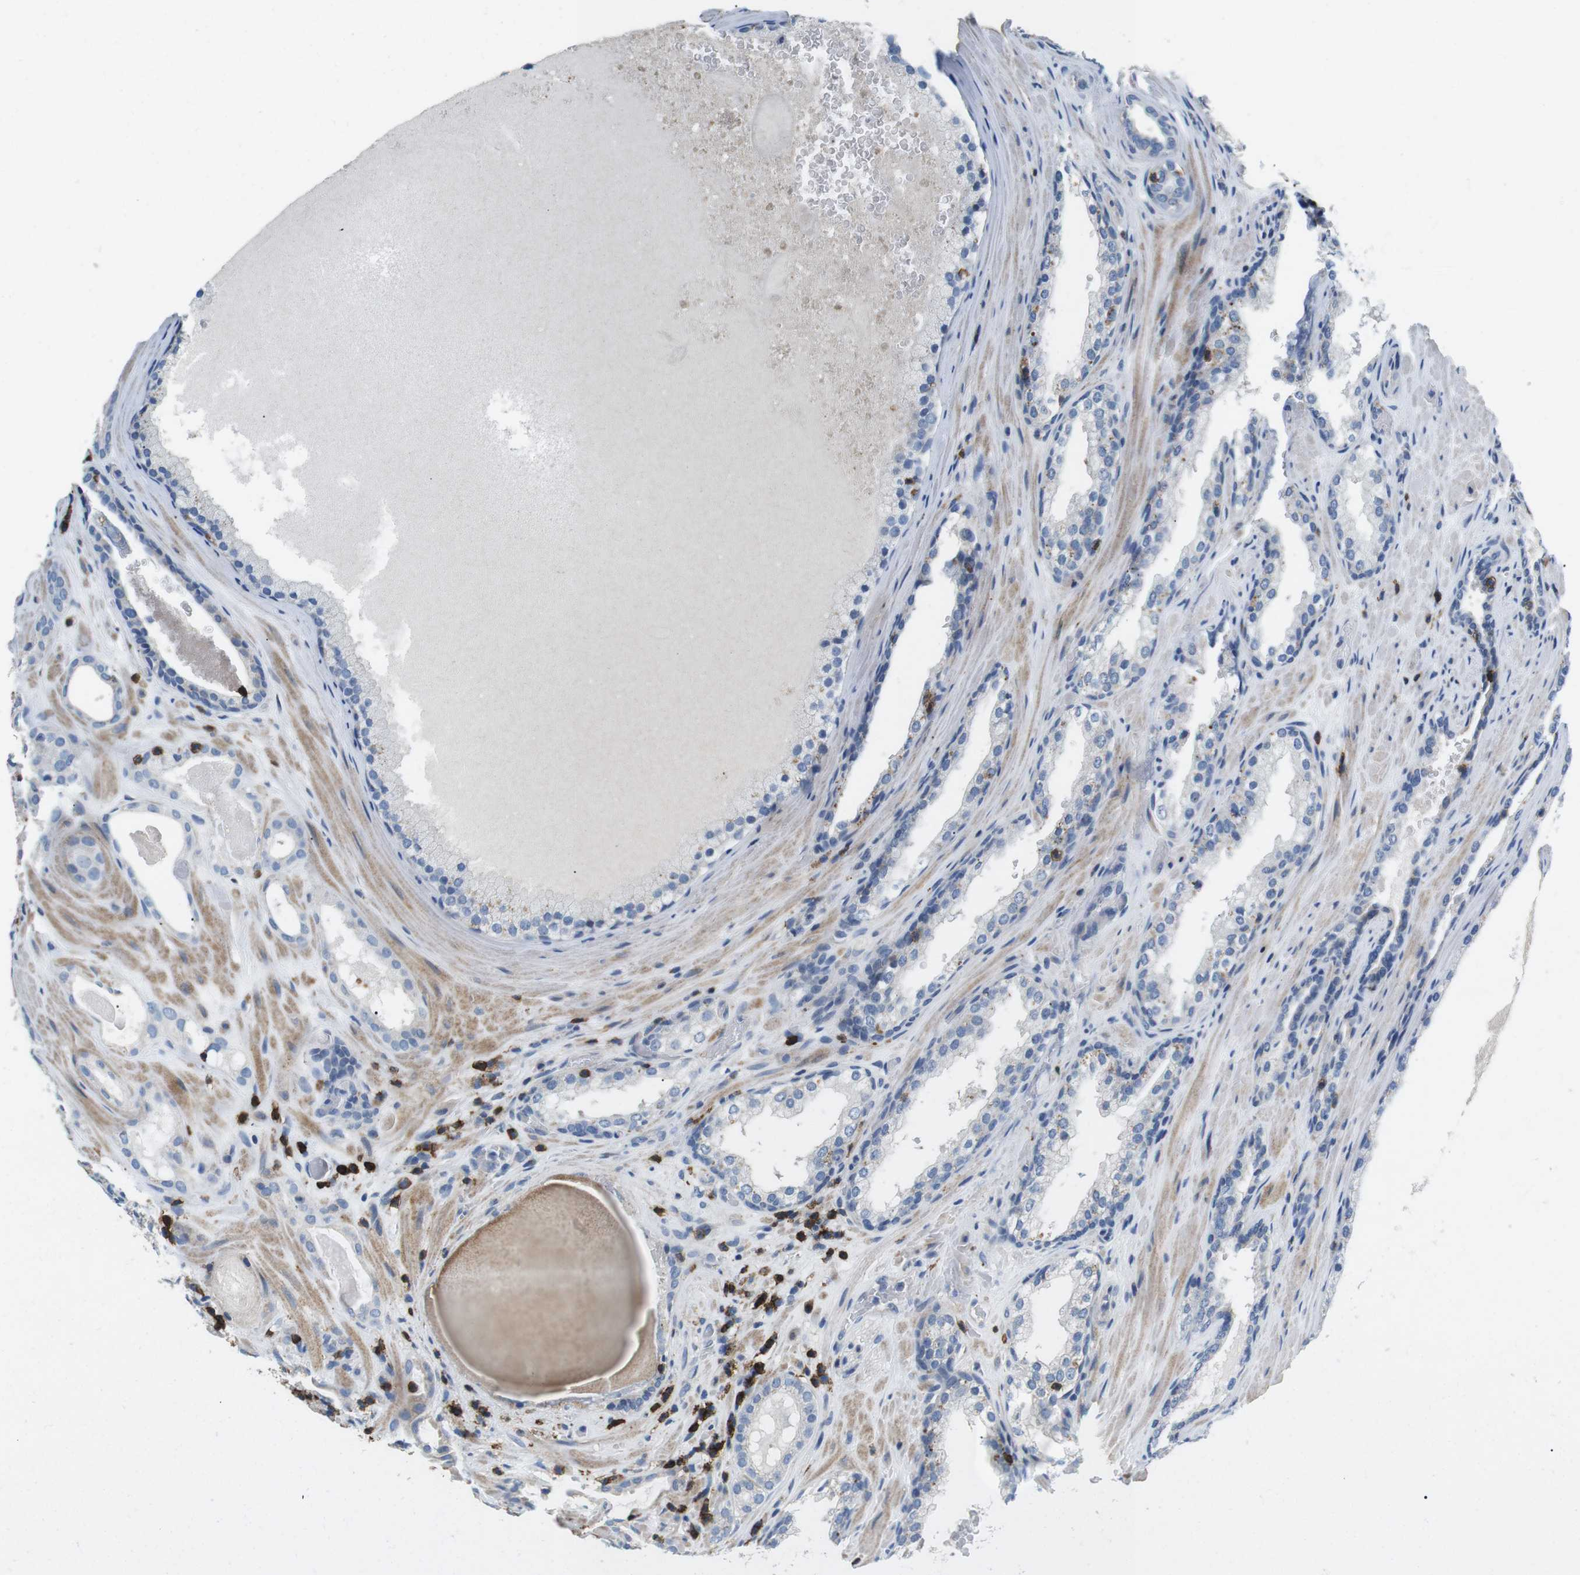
{"staining": {"intensity": "negative", "quantity": "none", "location": "none"}, "tissue": "prostate cancer", "cell_type": "Tumor cells", "image_type": "cancer", "snomed": [{"axis": "morphology", "description": "Adenocarcinoma, High grade"}, {"axis": "topography", "description": "Prostate"}], "caption": "This is an immunohistochemistry (IHC) histopathology image of human prostate cancer. There is no expression in tumor cells.", "gene": "CD6", "patient": {"sex": "male", "age": 60}}